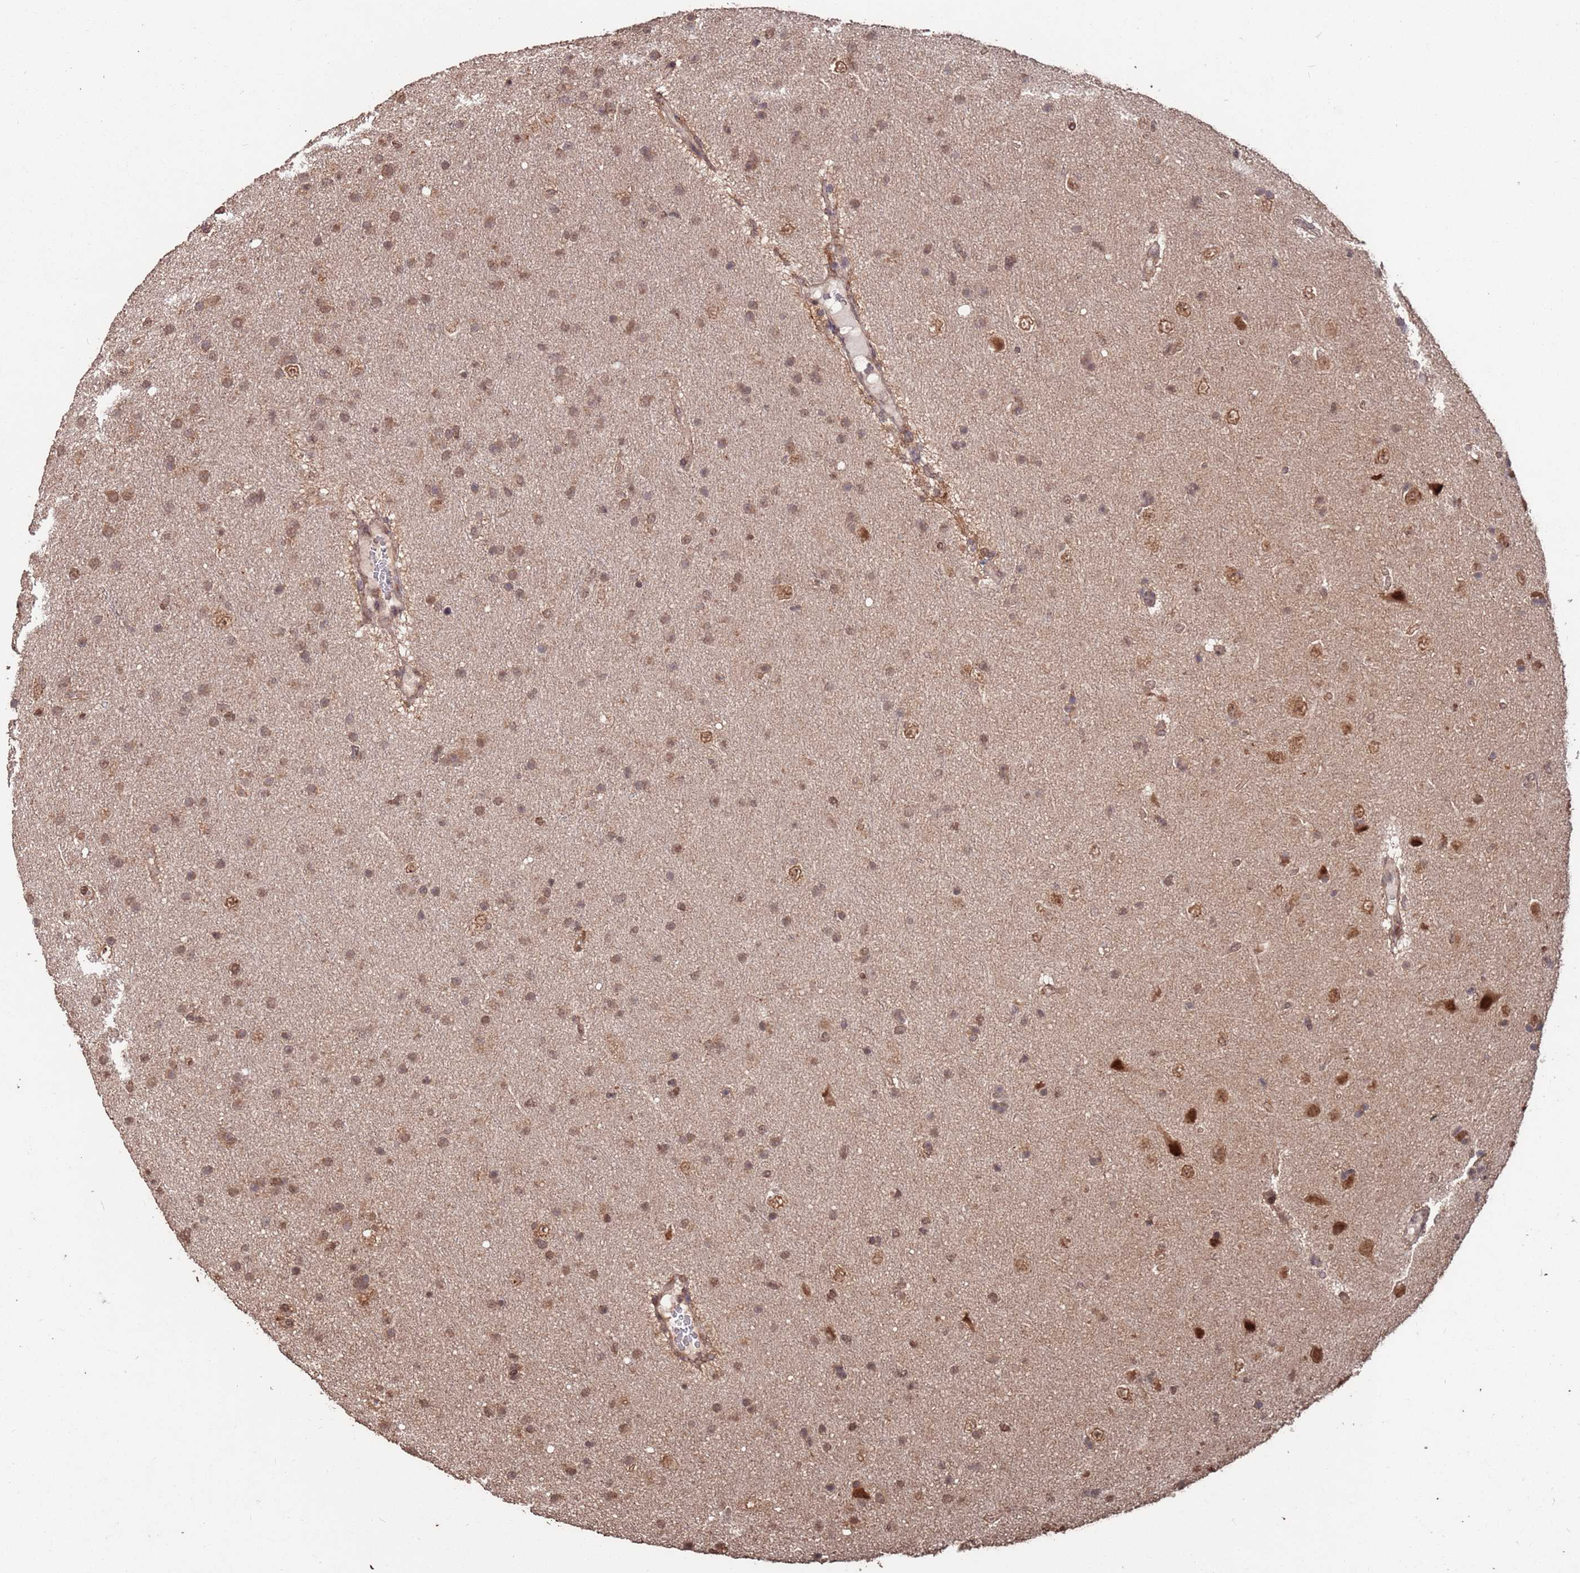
{"staining": {"intensity": "moderate", "quantity": ">75%", "location": "nuclear"}, "tissue": "glioma", "cell_type": "Tumor cells", "image_type": "cancer", "snomed": [{"axis": "morphology", "description": "Glioma, malignant, Low grade"}, {"axis": "topography", "description": "Cerebral cortex"}], "caption": "Glioma stained with immunohistochemistry displays moderate nuclear staining in about >75% of tumor cells.", "gene": "PRR7", "patient": {"sex": "female", "age": 39}}